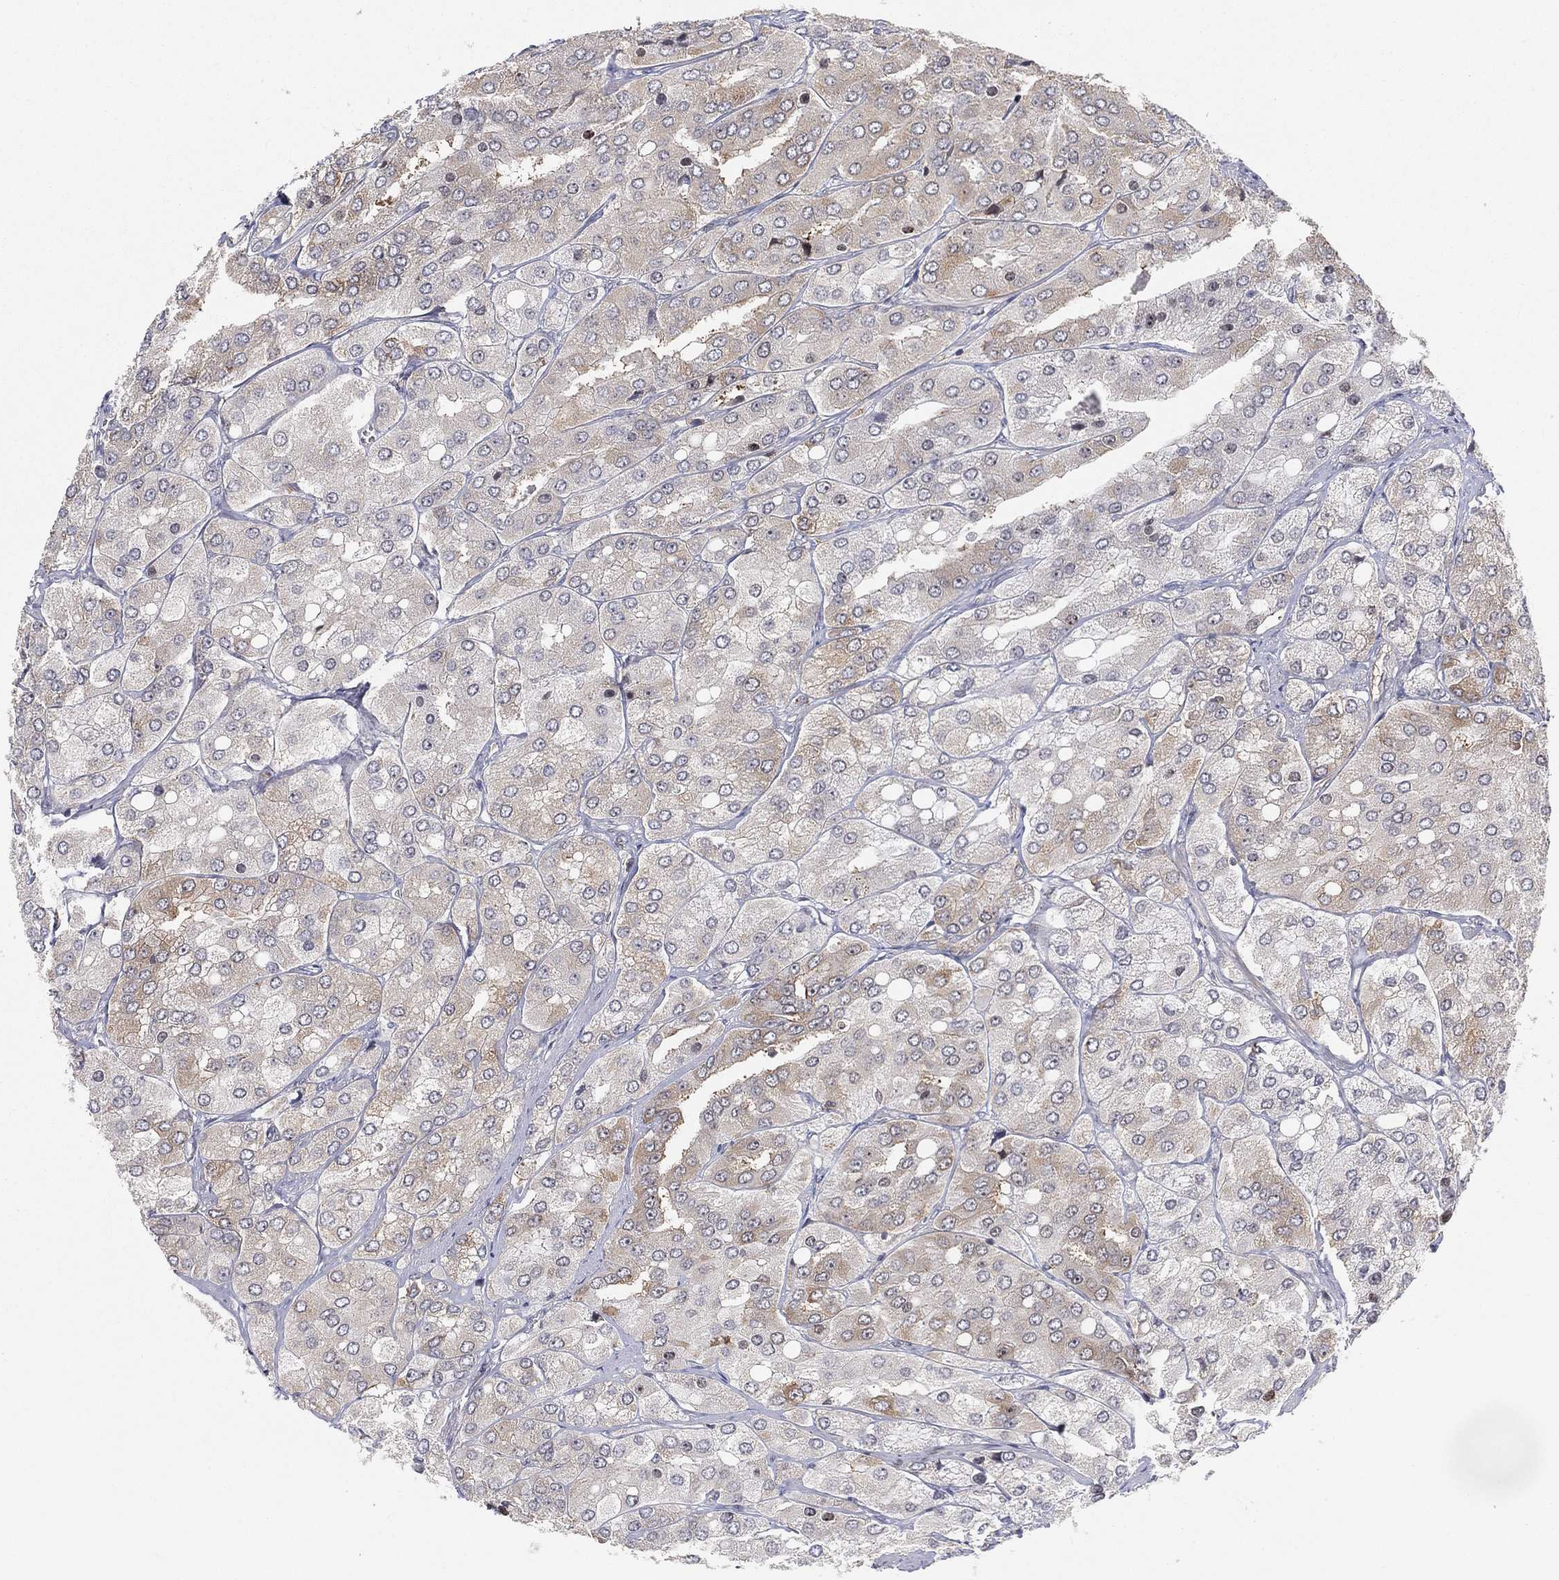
{"staining": {"intensity": "moderate", "quantity": "<25%", "location": "cytoplasmic/membranous"}, "tissue": "prostate cancer", "cell_type": "Tumor cells", "image_type": "cancer", "snomed": [{"axis": "morphology", "description": "Adenocarcinoma, Low grade"}, {"axis": "topography", "description": "Prostate"}], "caption": "Adenocarcinoma (low-grade) (prostate) was stained to show a protein in brown. There is low levels of moderate cytoplasmic/membranous positivity in about <25% of tumor cells.", "gene": "TMTC4", "patient": {"sex": "male", "age": 69}}